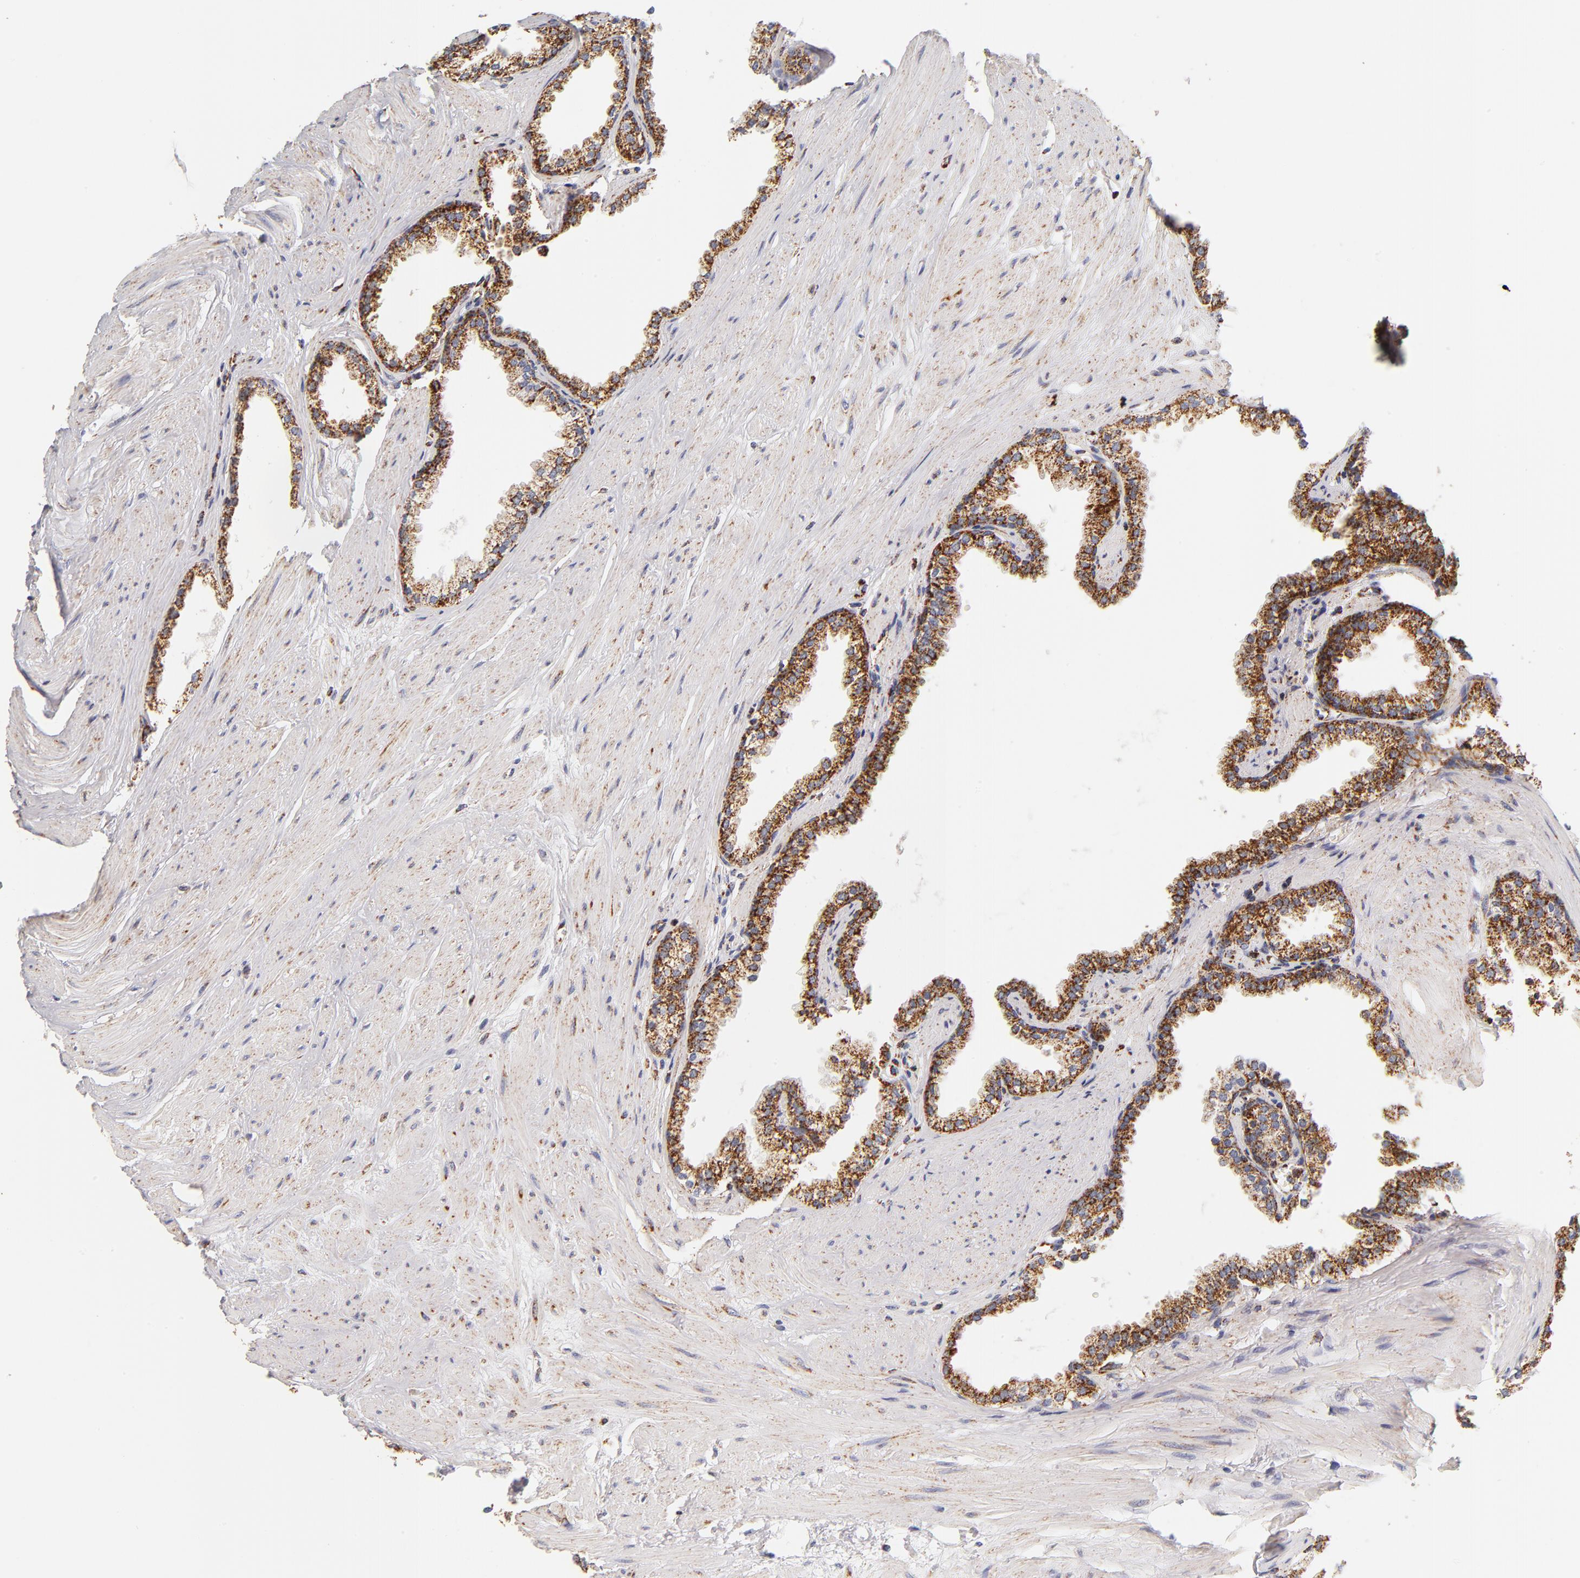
{"staining": {"intensity": "strong", "quantity": ">75%", "location": "cytoplasmic/membranous"}, "tissue": "prostate", "cell_type": "Glandular cells", "image_type": "normal", "snomed": [{"axis": "morphology", "description": "Normal tissue, NOS"}, {"axis": "topography", "description": "Prostate"}], "caption": "High-power microscopy captured an IHC micrograph of benign prostate, revealing strong cytoplasmic/membranous expression in approximately >75% of glandular cells.", "gene": "ECHS1", "patient": {"sex": "male", "age": 64}}